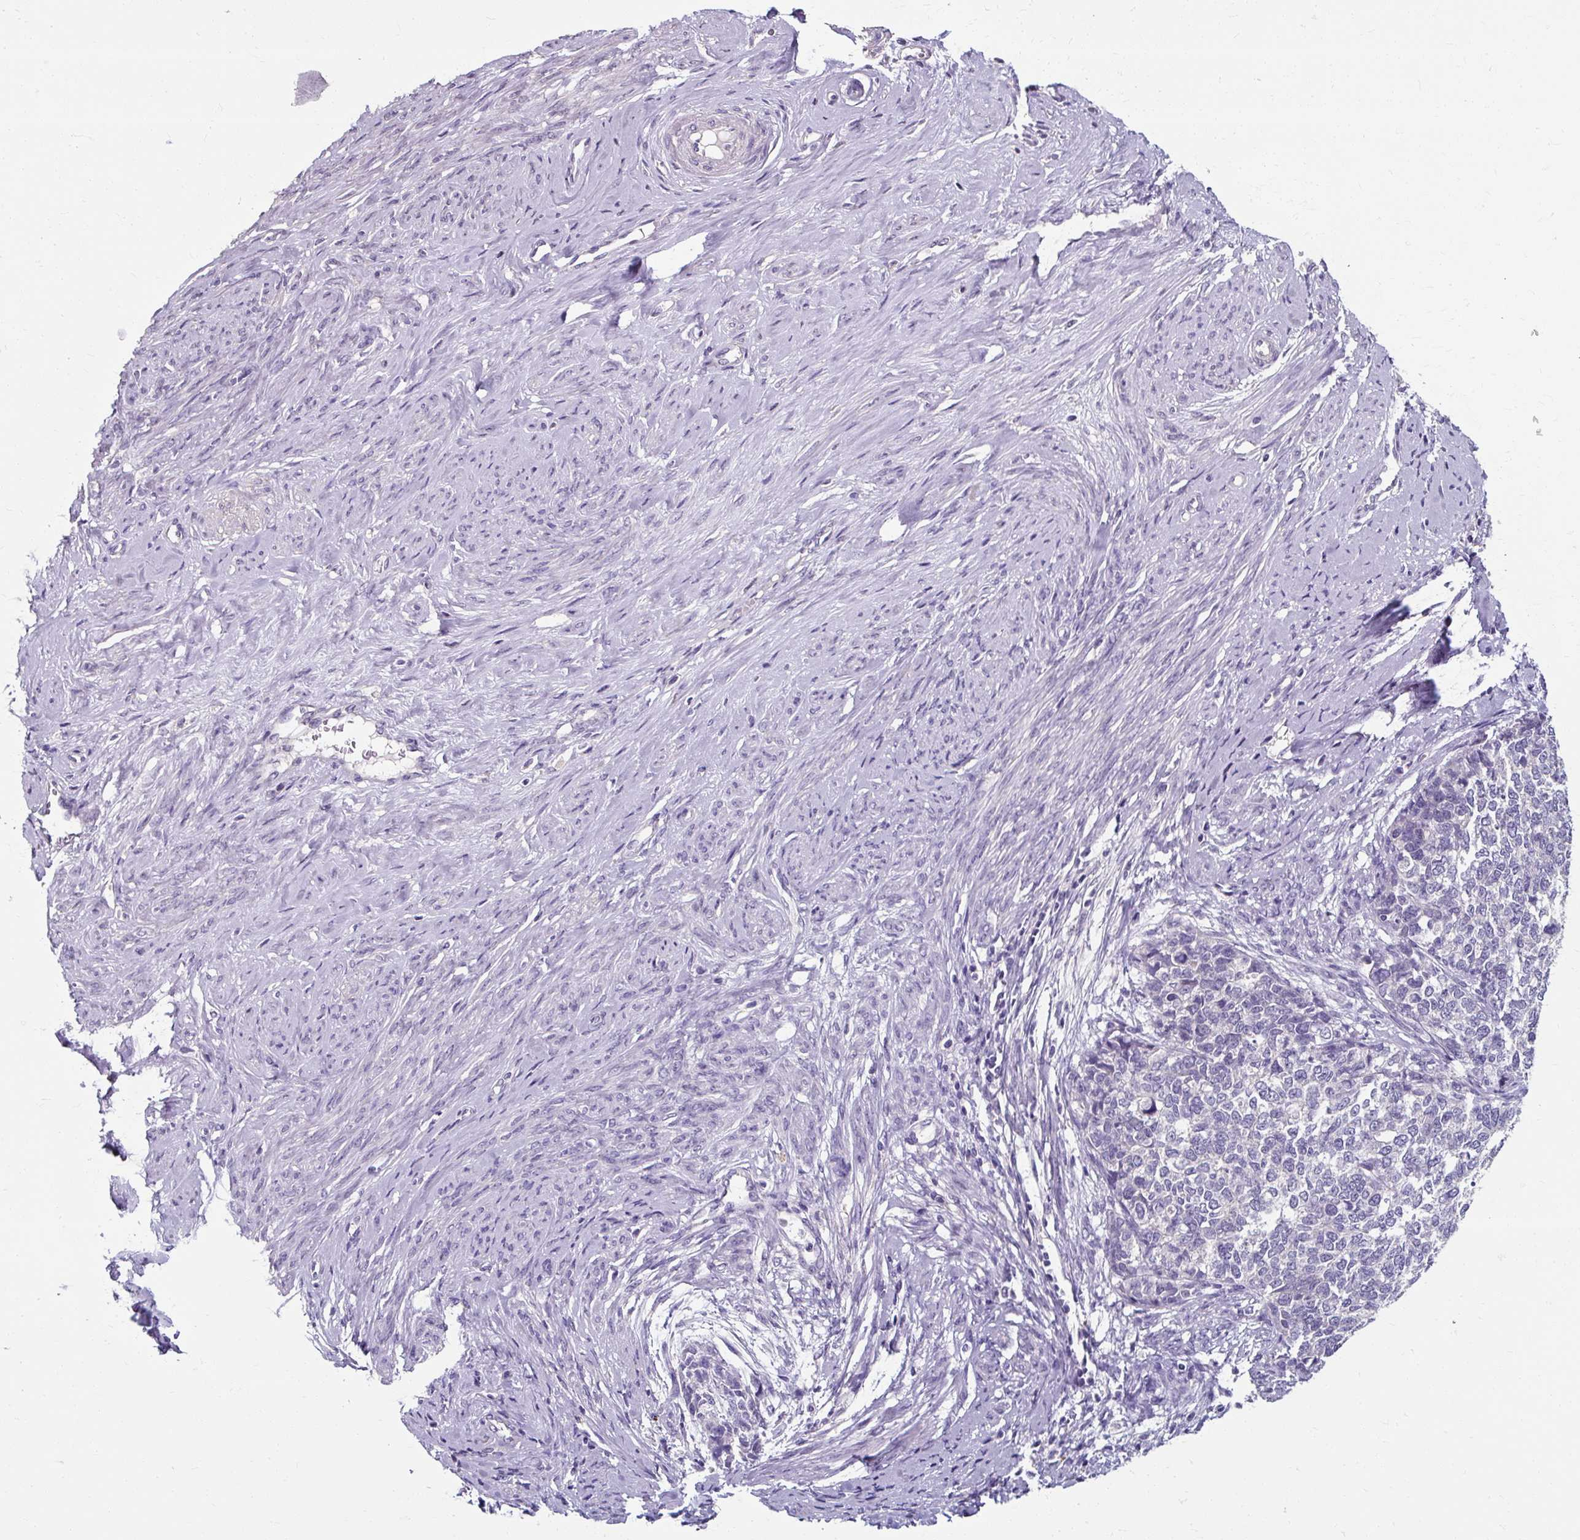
{"staining": {"intensity": "negative", "quantity": "none", "location": "none"}, "tissue": "cervical cancer", "cell_type": "Tumor cells", "image_type": "cancer", "snomed": [{"axis": "morphology", "description": "Squamous cell carcinoma, NOS"}, {"axis": "topography", "description": "Cervix"}], "caption": "Image shows no protein positivity in tumor cells of cervical squamous cell carcinoma tissue. The staining is performed using DAB brown chromogen with nuclei counter-stained in using hematoxylin.", "gene": "KLHL24", "patient": {"sex": "female", "age": 63}}